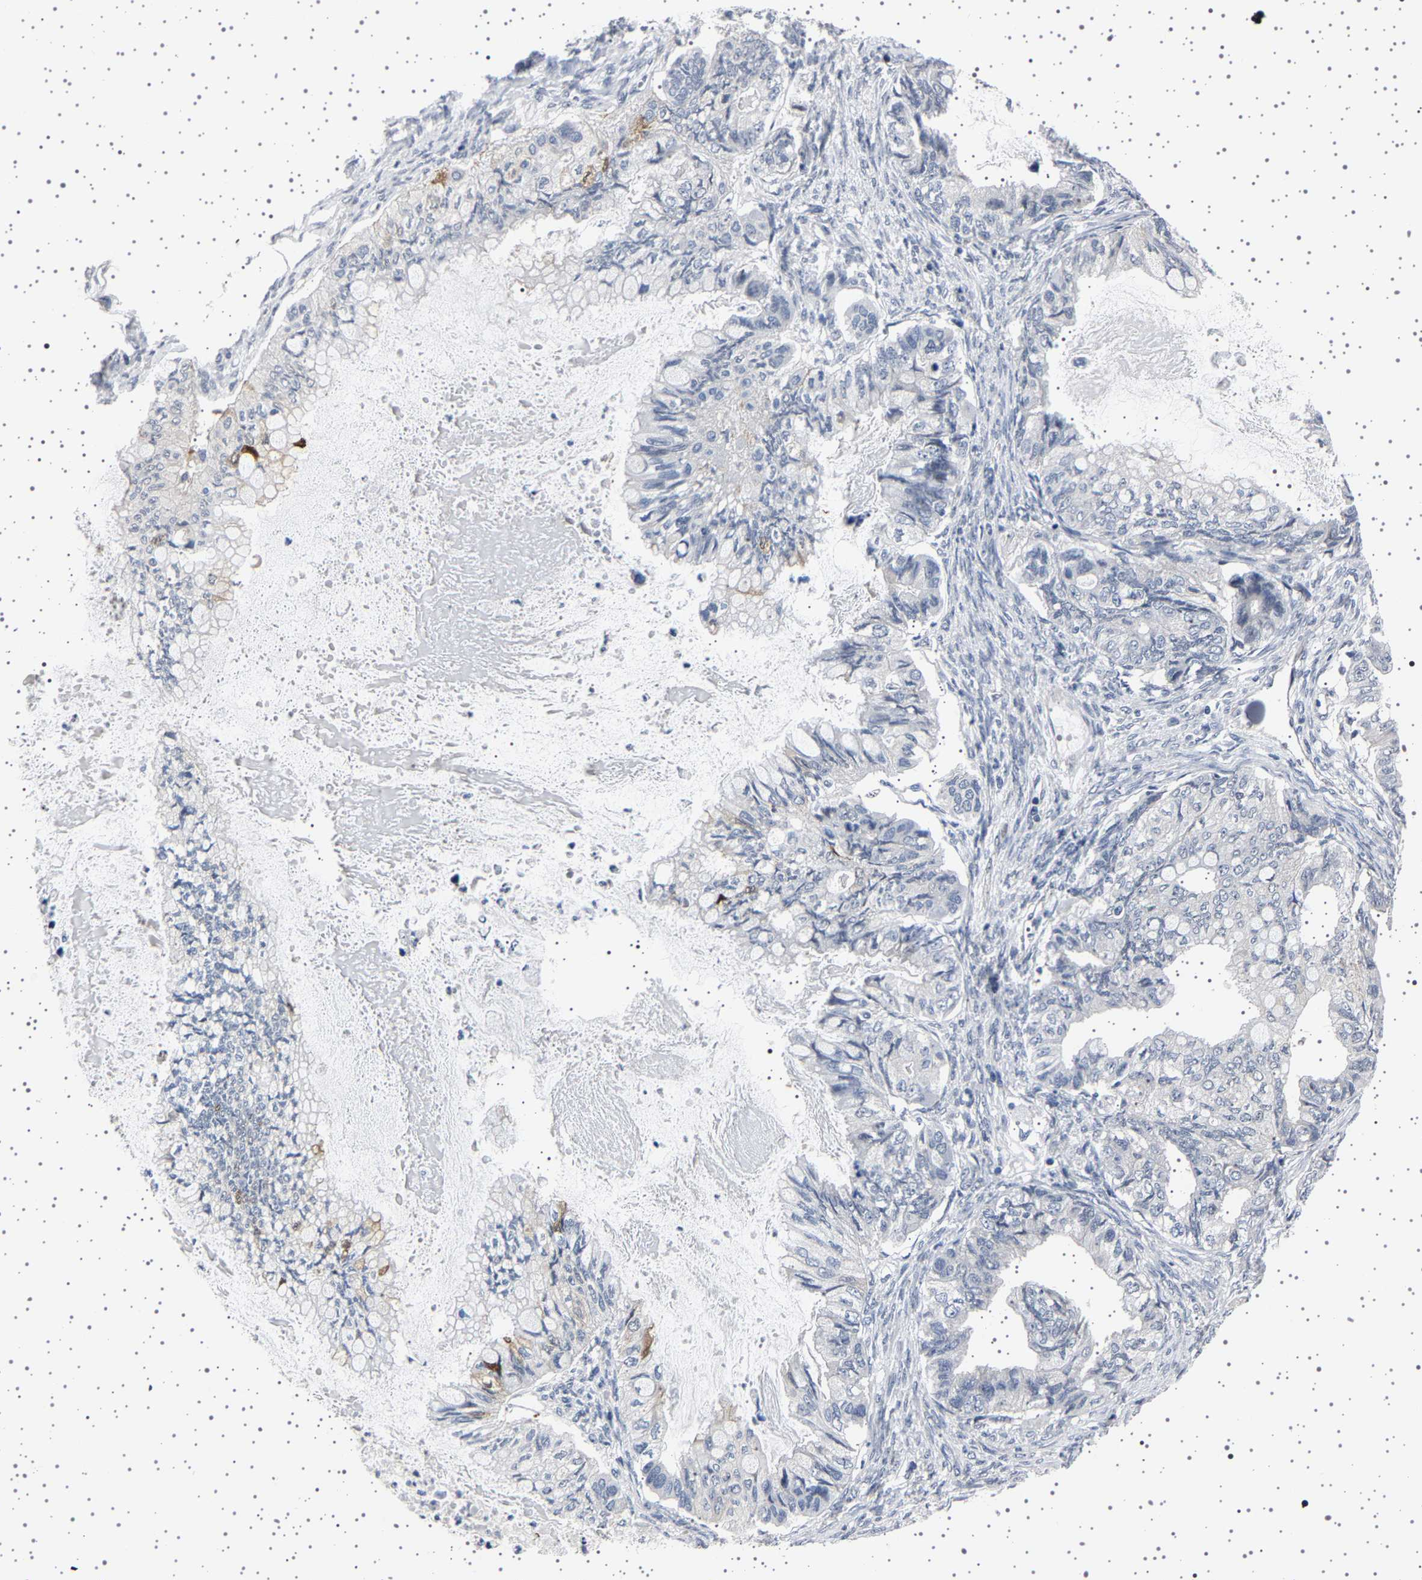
{"staining": {"intensity": "negative", "quantity": "none", "location": "none"}, "tissue": "ovarian cancer", "cell_type": "Tumor cells", "image_type": "cancer", "snomed": [{"axis": "morphology", "description": "Cystadenocarcinoma, mucinous, NOS"}, {"axis": "topography", "description": "Ovary"}], "caption": "Tumor cells show no significant protein staining in ovarian mucinous cystadenocarcinoma.", "gene": "IL10RB", "patient": {"sex": "female", "age": 80}}